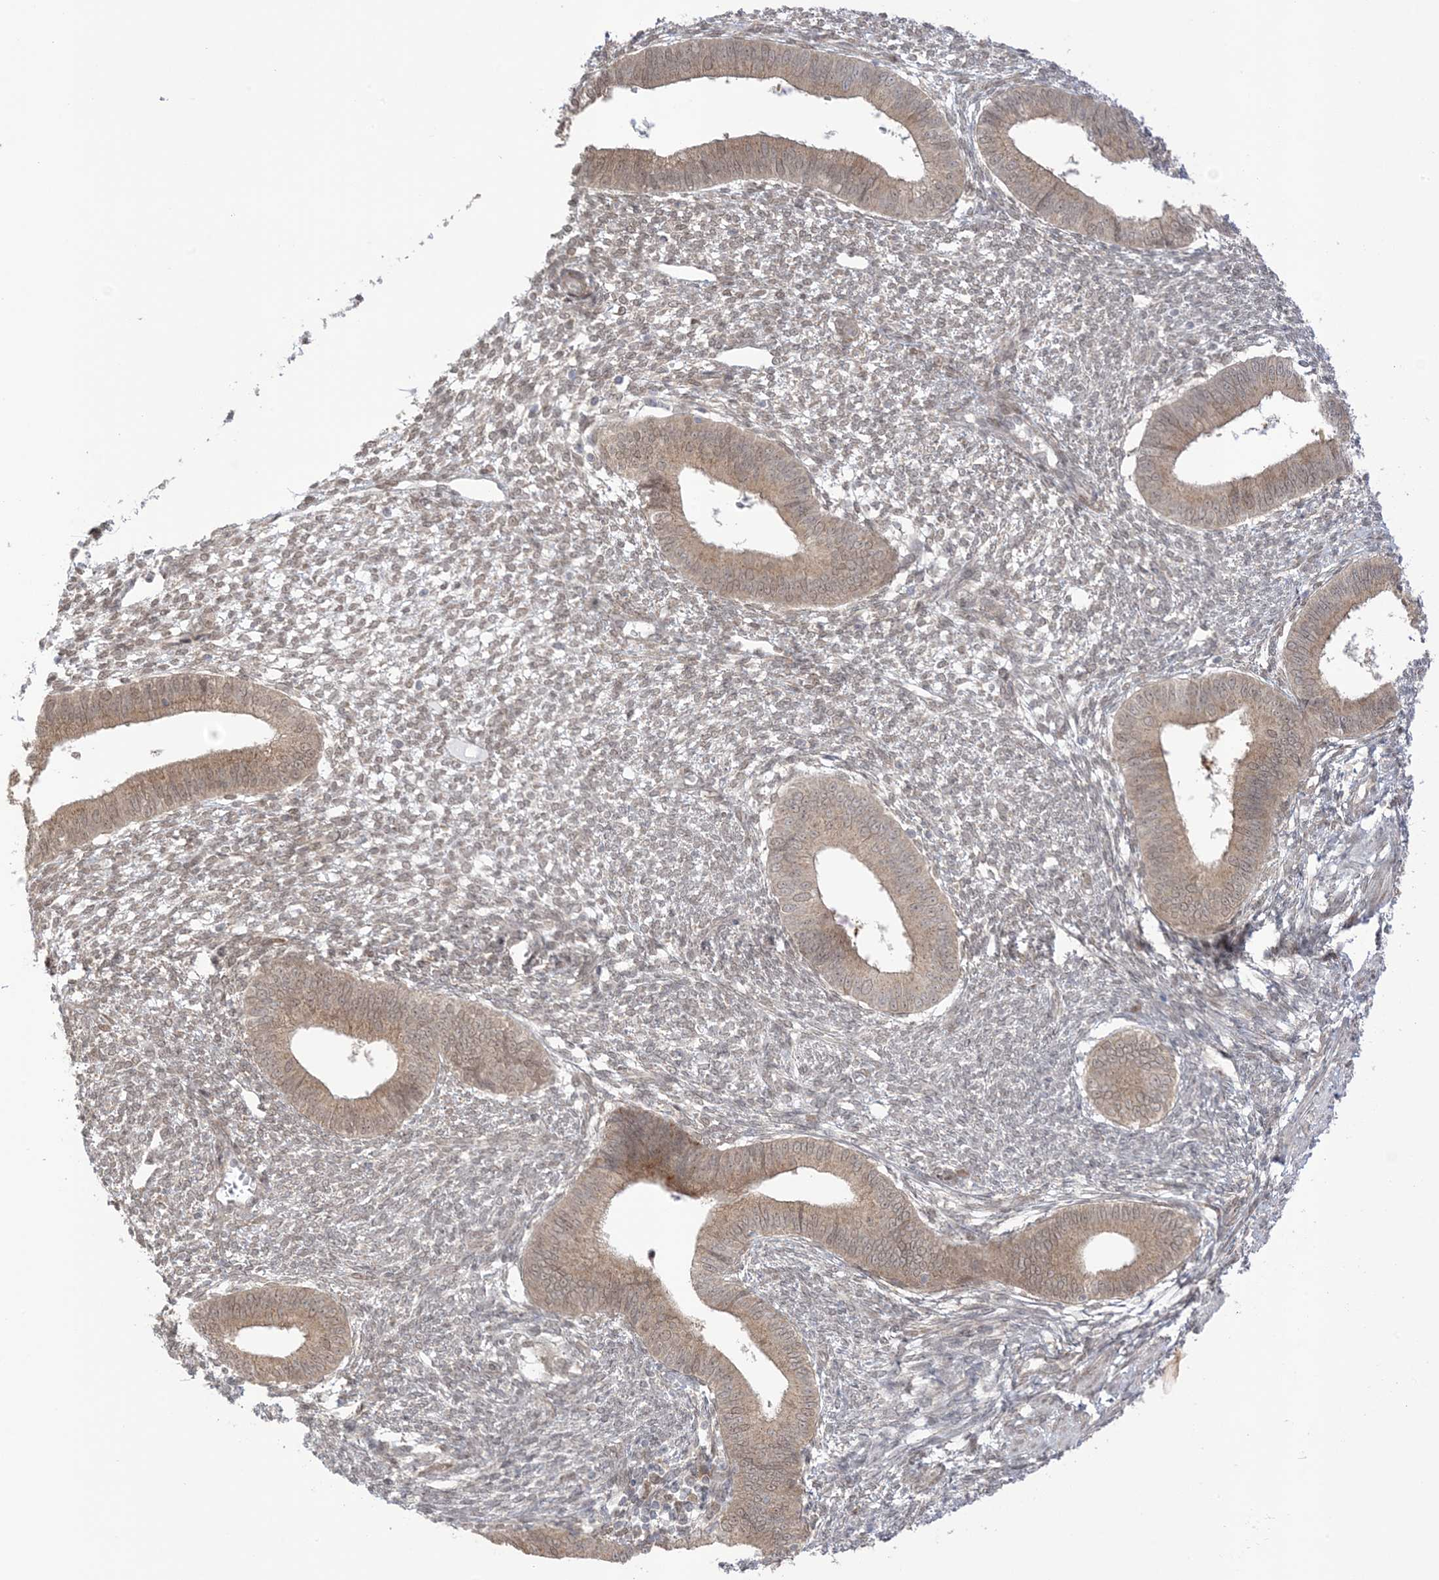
{"staining": {"intensity": "moderate", "quantity": "25%-75%", "location": "nuclear"}, "tissue": "endometrium", "cell_type": "Cells in endometrial stroma", "image_type": "normal", "snomed": [{"axis": "morphology", "description": "Normal tissue, NOS"}, {"axis": "topography", "description": "Endometrium"}], "caption": "Moderate nuclear protein staining is identified in about 25%-75% of cells in endometrial stroma in endometrium. (Stains: DAB (3,3'-diaminobenzidine) in brown, nuclei in blue, Microscopy: brightfield microscopy at high magnification).", "gene": "UBE2E2", "patient": {"sex": "female", "age": 46}}